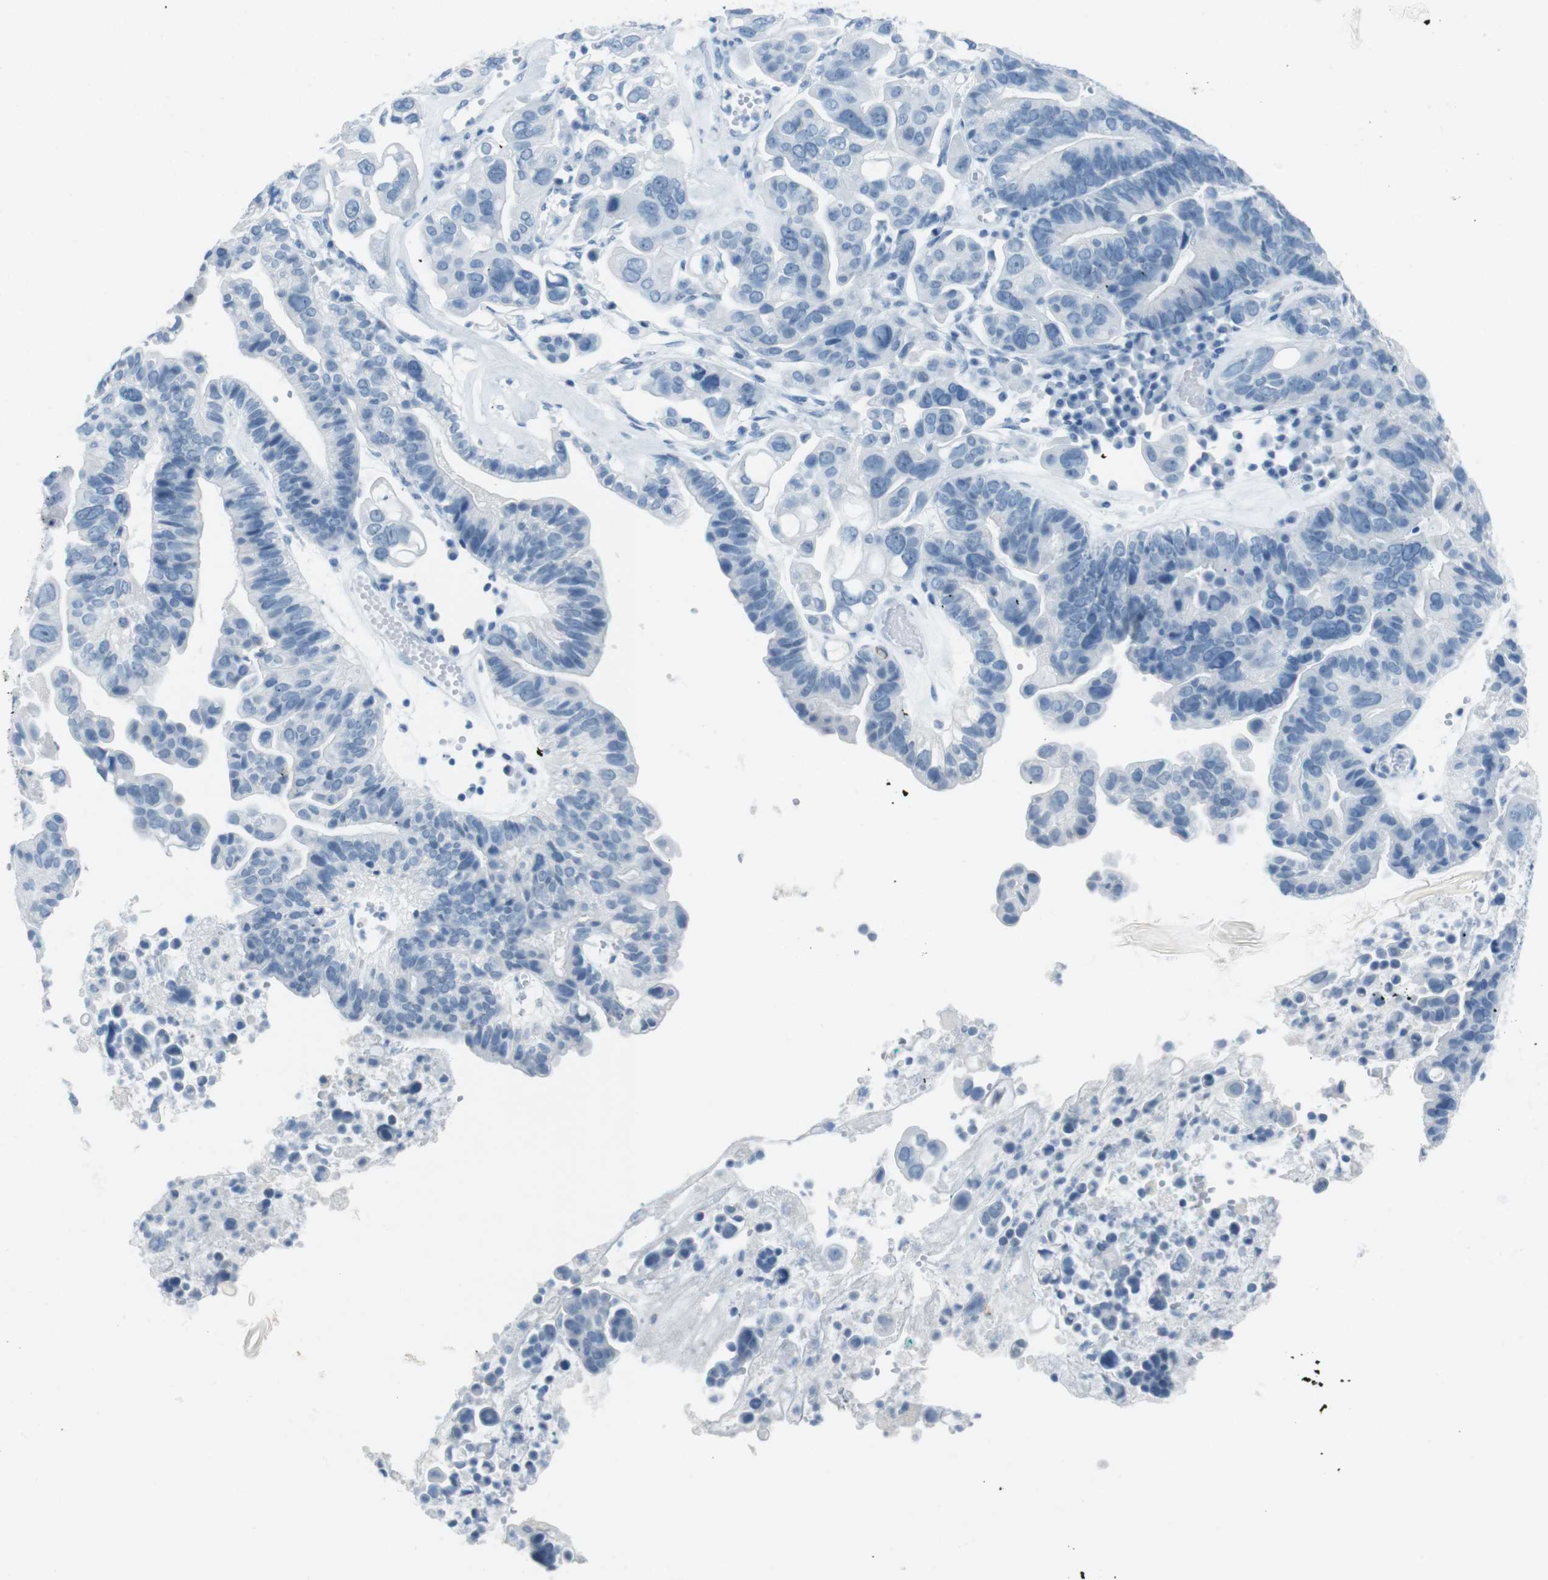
{"staining": {"intensity": "negative", "quantity": "none", "location": "none"}, "tissue": "ovarian cancer", "cell_type": "Tumor cells", "image_type": "cancer", "snomed": [{"axis": "morphology", "description": "Cystadenocarcinoma, serous, NOS"}, {"axis": "topography", "description": "Ovary"}], "caption": "Human ovarian cancer (serous cystadenocarcinoma) stained for a protein using IHC demonstrates no staining in tumor cells.", "gene": "TMEM207", "patient": {"sex": "female", "age": 56}}